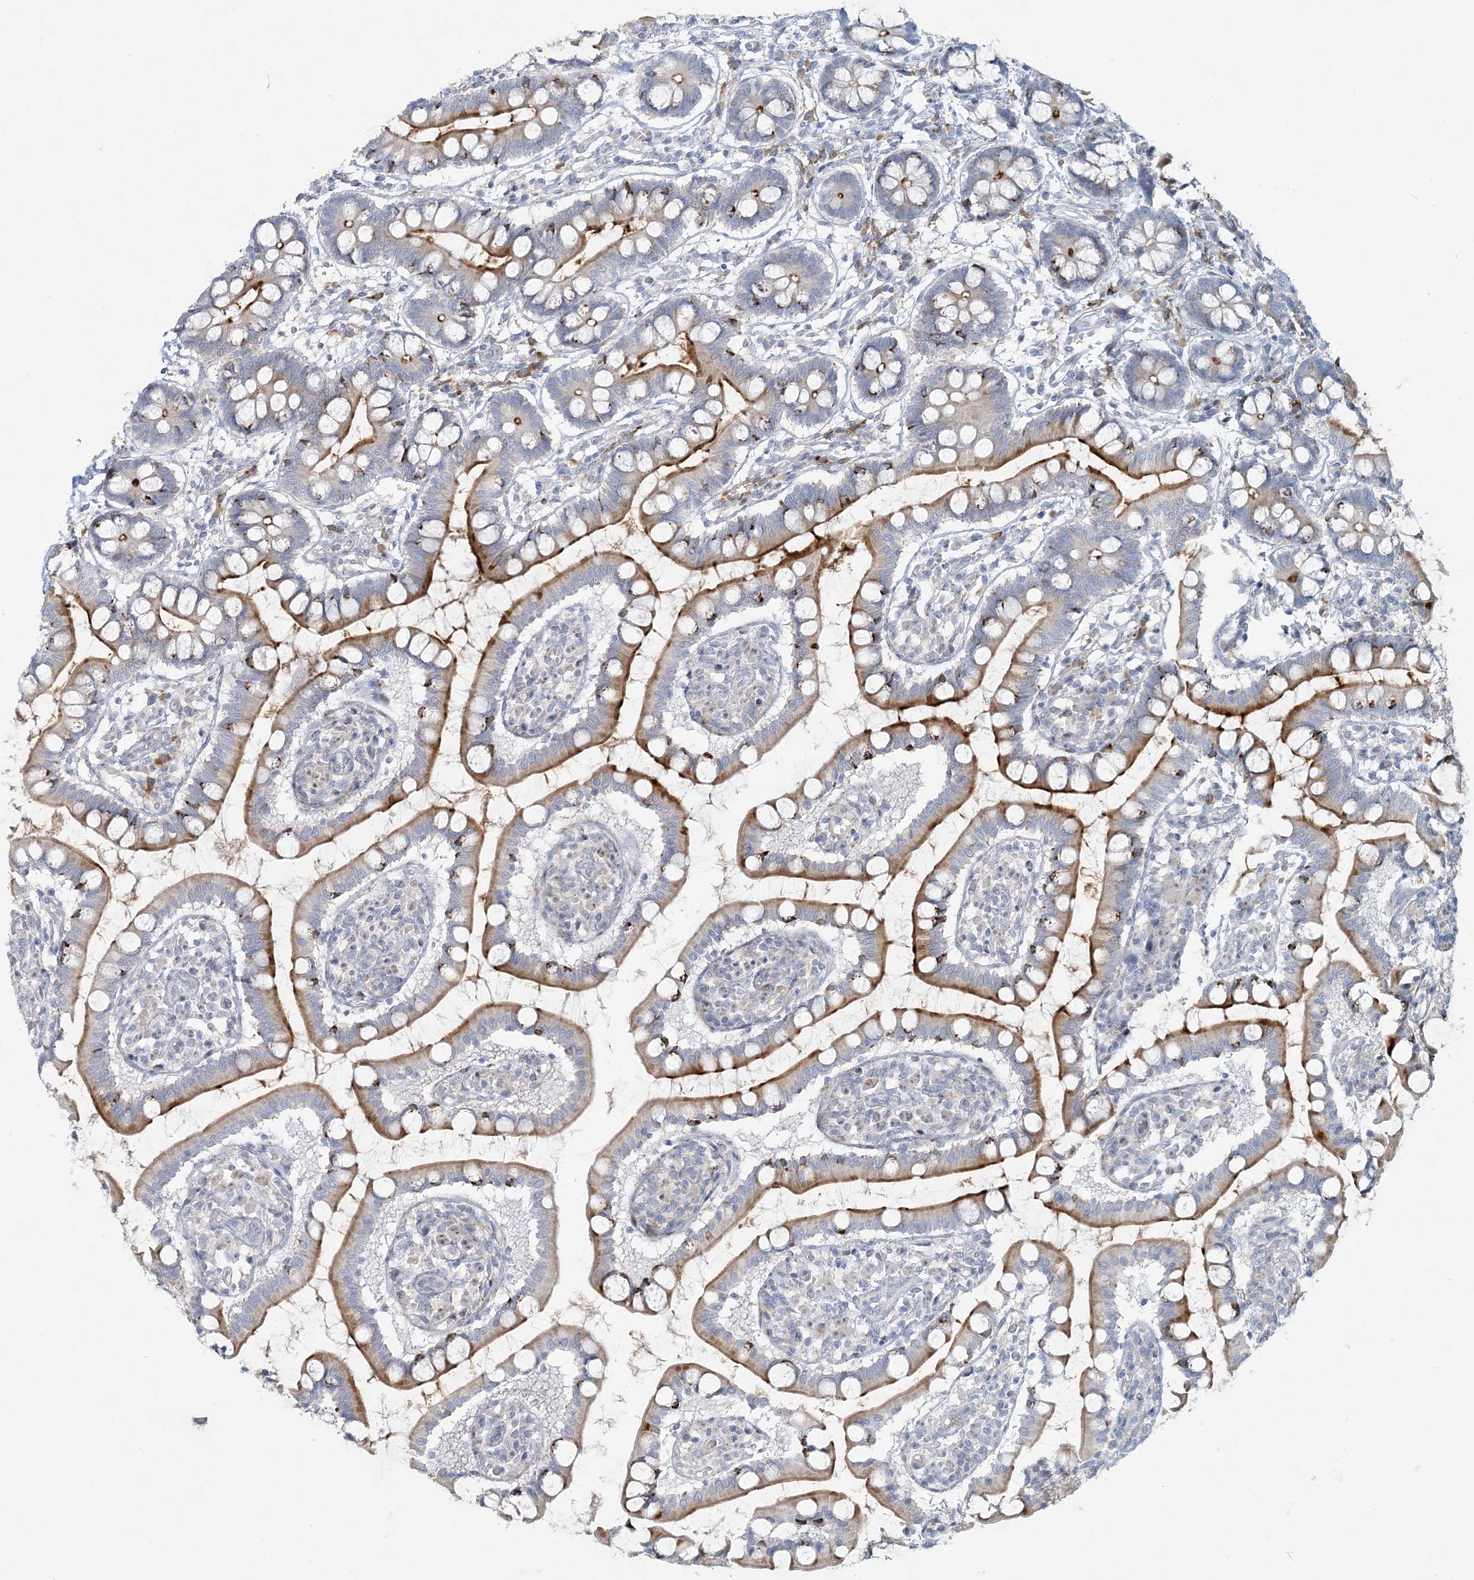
{"staining": {"intensity": "moderate", "quantity": "25%-75%", "location": "cytoplasmic/membranous"}, "tissue": "small intestine", "cell_type": "Glandular cells", "image_type": "normal", "snomed": [{"axis": "morphology", "description": "Normal tissue, NOS"}, {"axis": "topography", "description": "Small intestine"}], "caption": "Immunohistochemistry (IHC) photomicrograph of unremarkable small intestine stained for a protein (brown), which reveals medium levels of moderate cytoplasmic/membranous staining in approximately 25%-75% of glandular cells.", "gene": "ZNF385D", "patient": {"sex": "male", "age": 52}}